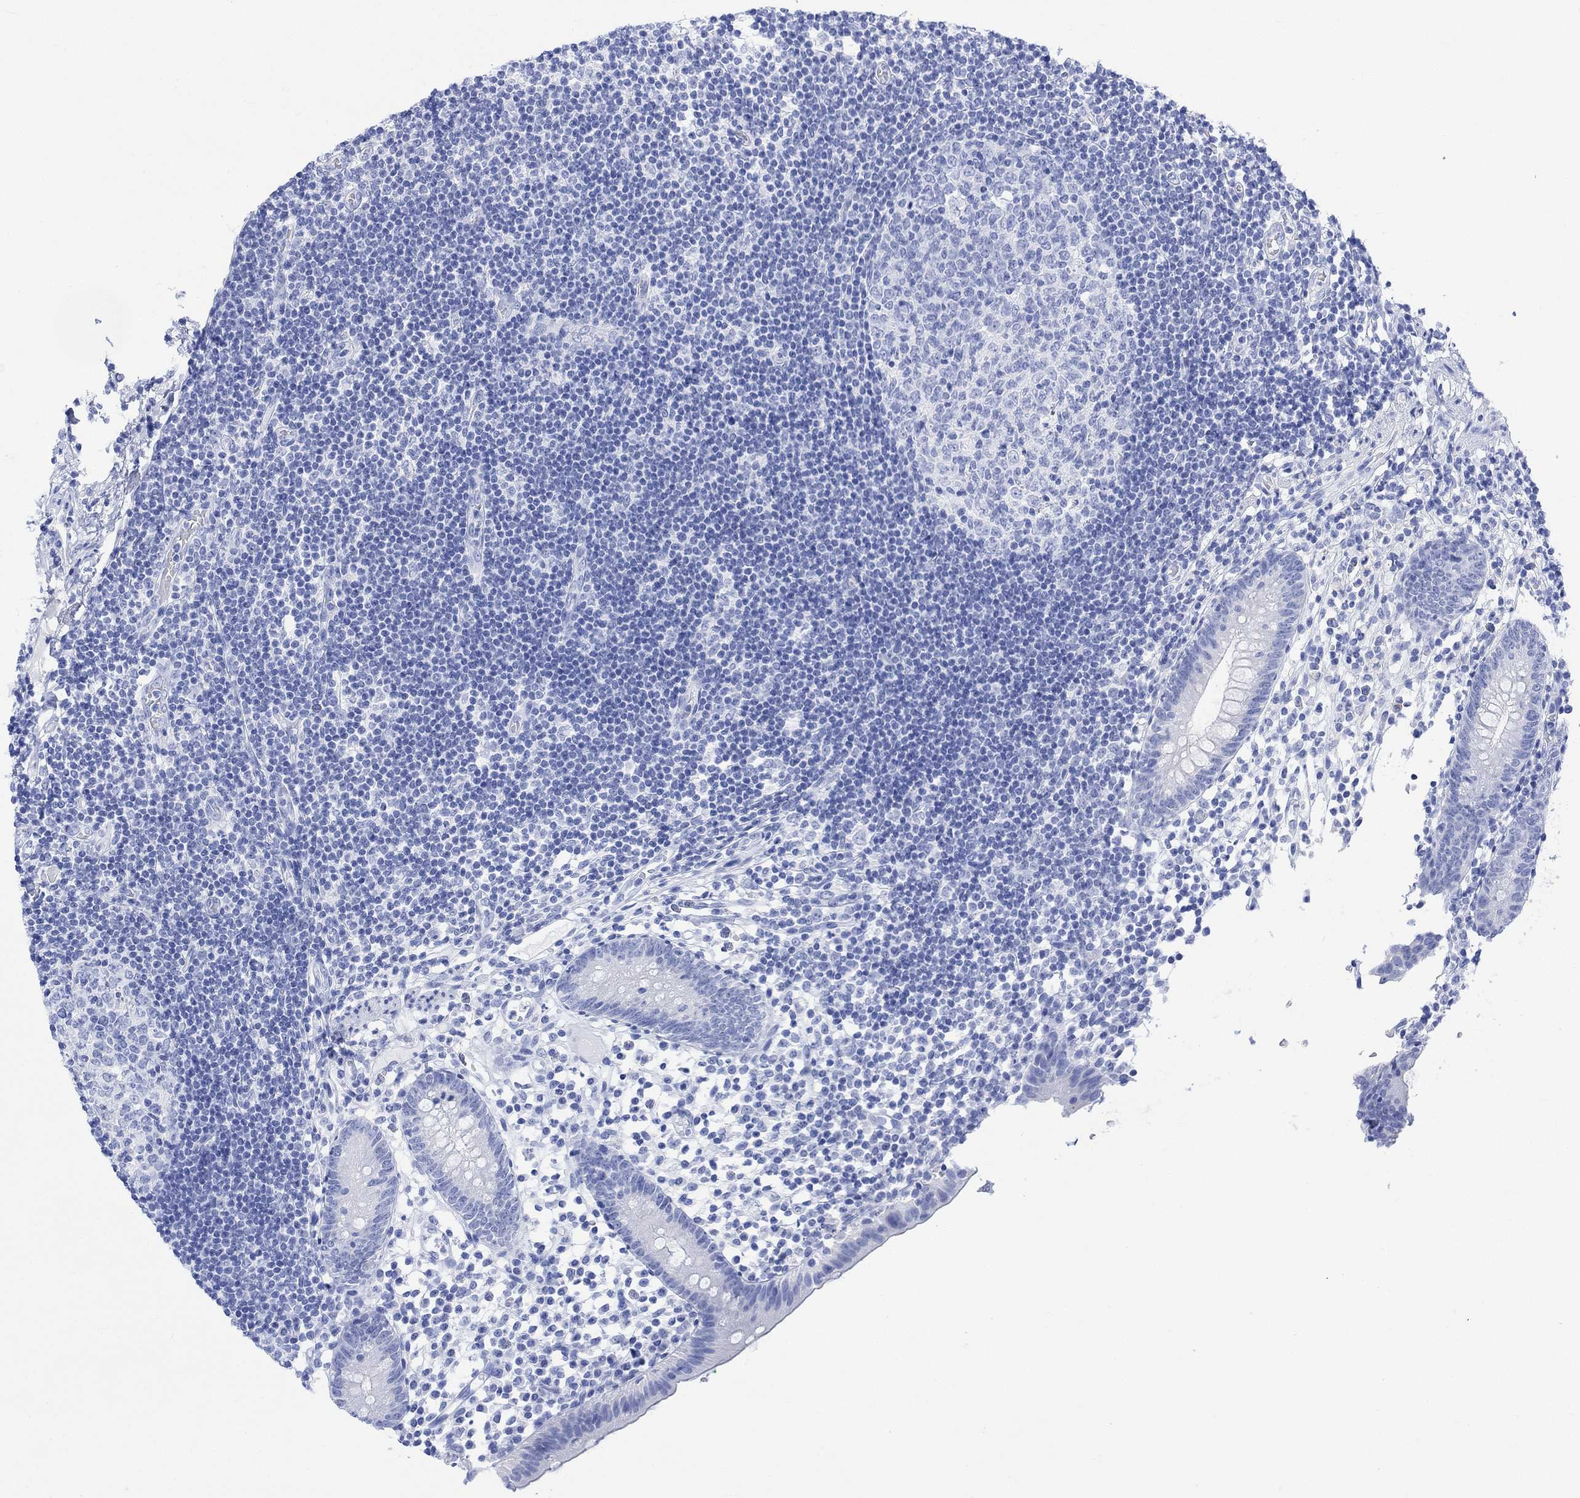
{"staining": {"intensity": "negative", "quantity": "none", "location": "none"}, "tissue": "appendix", "cell_type": "Glandular cells", "image_type": "normal", "snomed": [{"axis": "morphology", "description": "Normal tissue, NOS"}, {"axis": "topography", "description": "Appendix"}], "caption": "IHC histopathology image of benign appendix stained for a protein (brown), which reveals no expression in glandular cells. Brightfield microscopy of IHC stained with DAB (brown) and hematoxylin (blue), captured at high magnification.", "gene": "CELF4", "patient": {"sex": "female", "age": 40}}